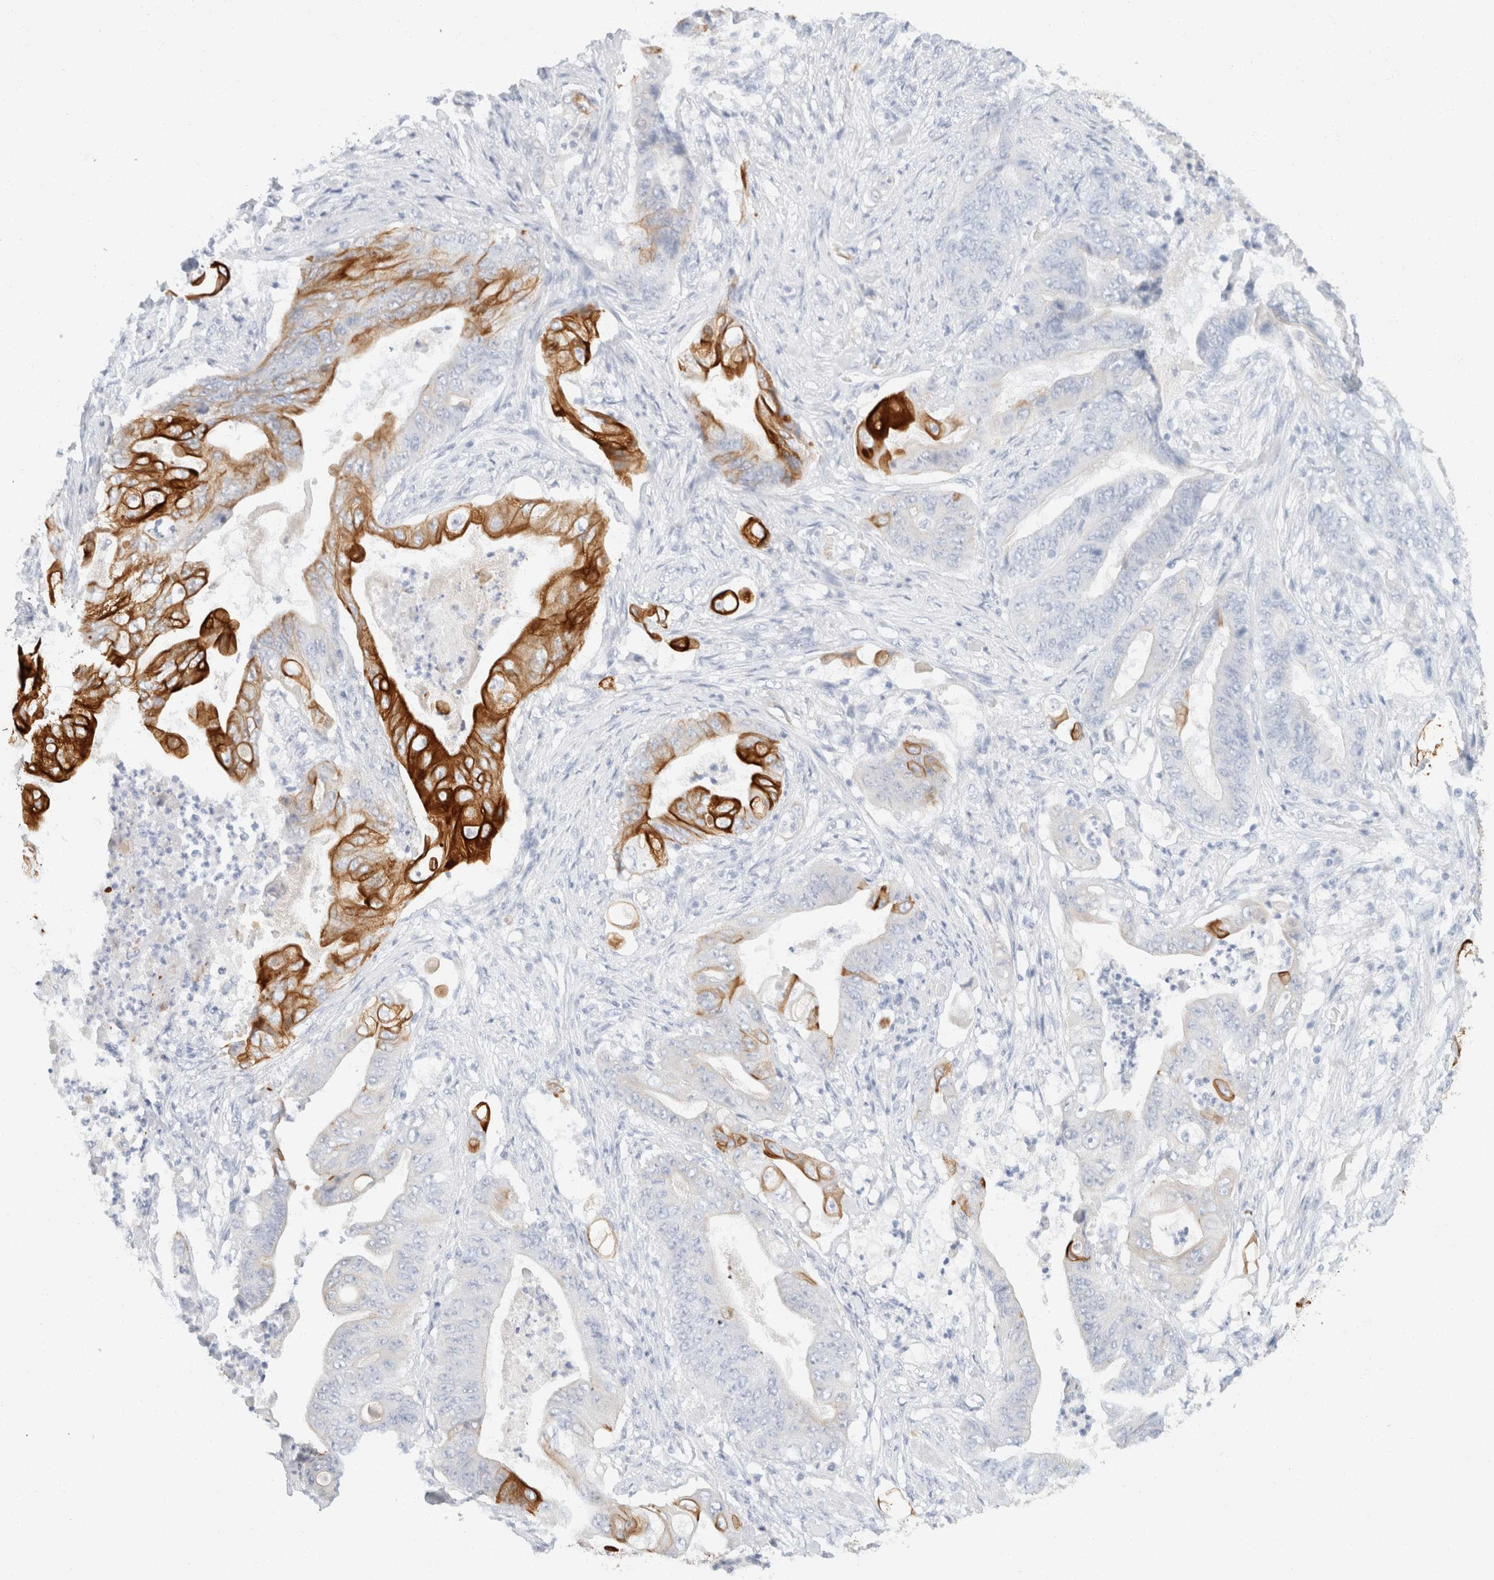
{"staining": {"intensity": "strong", "quantity": "<25%", "location": "cytoplasmic/membranous"}, "tissue": "stomach cancer", "cell_type": "Tumor cells", "image_type": "cancer", "snomed": [{"axis": "morphology", "description": "Adenocarcinoma, NOS"}, {"axis": "topography", "description": "Stomach"}], "caption": "Protein staining of stomach cancer tissue reveals strong cytoplasmic/membranous staining in about <25% of tumor cells.", "gene": "KRT20", "patient": {"sex": "female", "age": 73}}